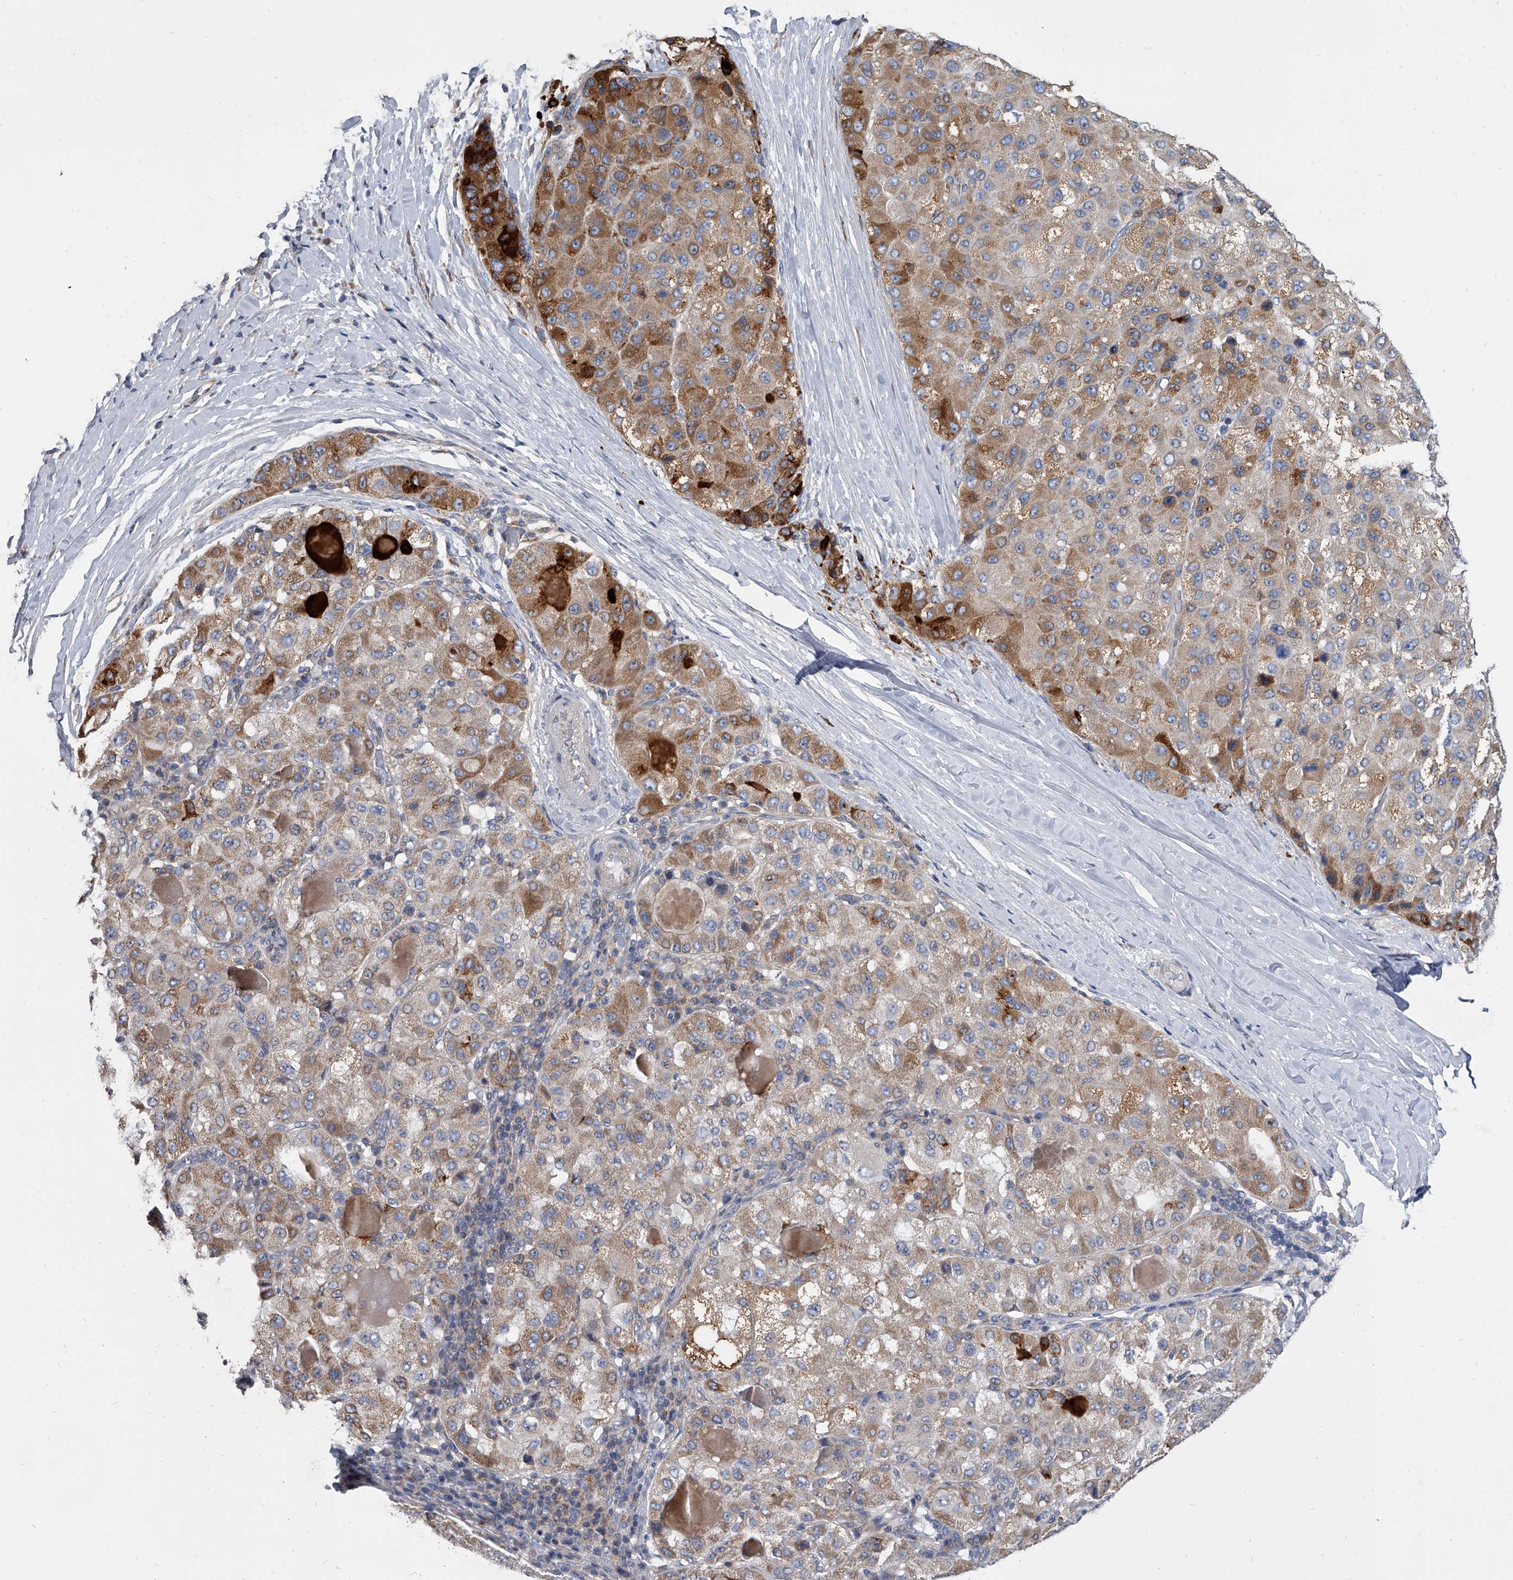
{"staining": {"intensity": "moderate", "quantity": ">75%", "location": "cytoplasmic/membranous"}, "tissue": "liver cancer", "cell_type": "Tumor cells", "image_type": "cancer", "snomed": [{"axis": "morphology", "description": "Carcinoma, Hepatocellular, NOS"}, {"axis": "topography", "description": "Liver"}], "caption": "Immunohistochemistry (IHC) of liver hepatocellular carcinoma demonstrates medium levels of moderate cytoplasmic/membranous positivity in about >75% of tumor cells. Using DAB (3,3'-diaminobenzidine) (brown) and hematoxylin (blue) stains, captured at high magnification using brightfield microscopy.", "gene": "SPP1", "patient": {"sex": "male", "age": 80}}